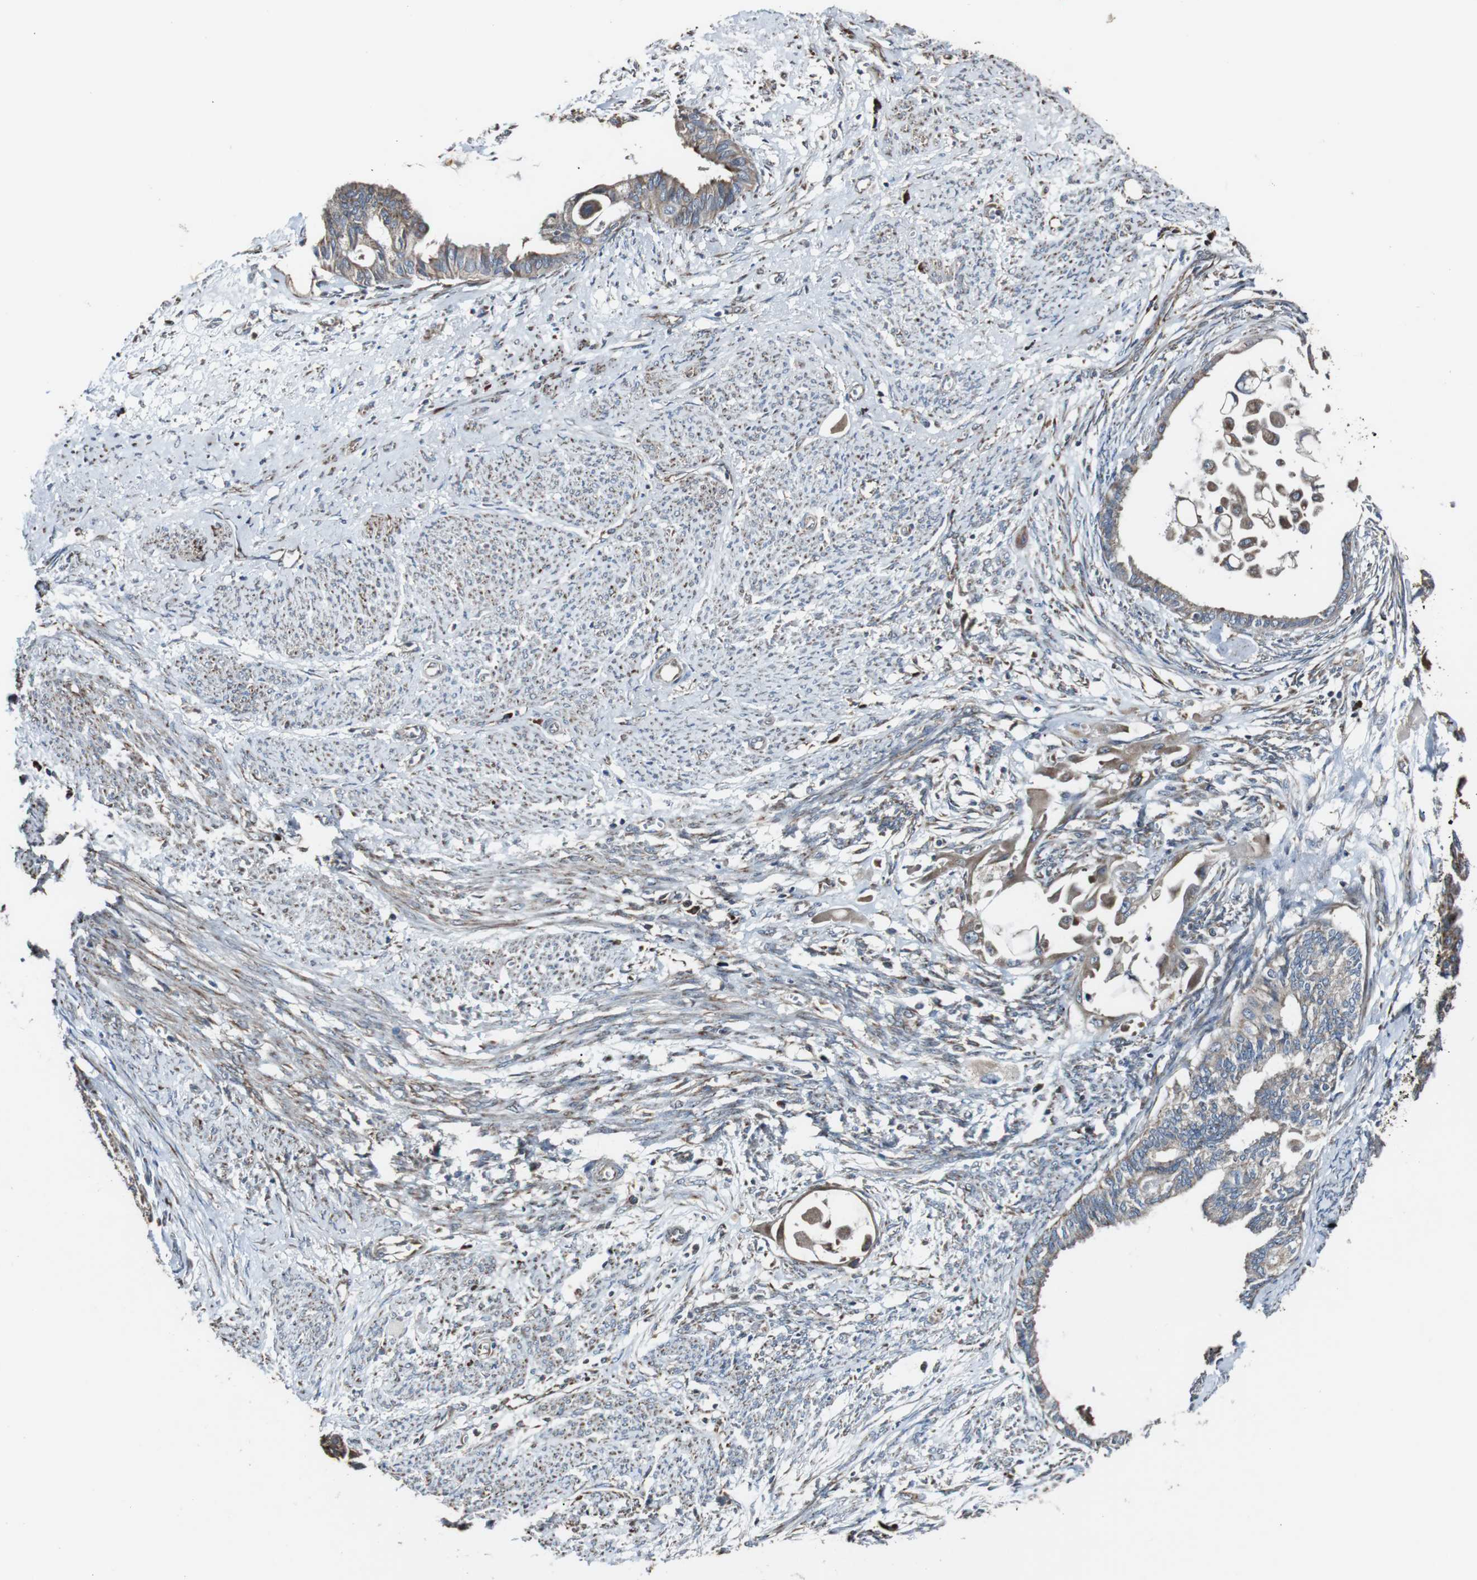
{"staining": {"intensity": "weak", "quantity": "<25%", "location": "cytoplasmic/membranous"}, "tissue": "cervical cancer", "cell_type": "Tumor cells", "image_type": "cancer", "snomed": [{"axis": "morphology", "description": "Normal tissue, NOS"}, {"axis": "morphology", "description": "Adenocarcinoma, NOS"}, {"axis": "topography", "description": "Cervix"}, {"axis": "topography", "description": "Endometrium"}], "caption": "DAB (3,3'-diaminobenzidine) immunohistochemical staining of human cervical adenocarcinoma displays no significant expression in tumor cells. Brightfield microscopy of IHC stained with DAB (3,3'-diaminobenzidine) (brown) and hematoxylin (blue), captured at high magnification.", "gene": "CISD2", "patient": {"sex": "female", "age": 86}}